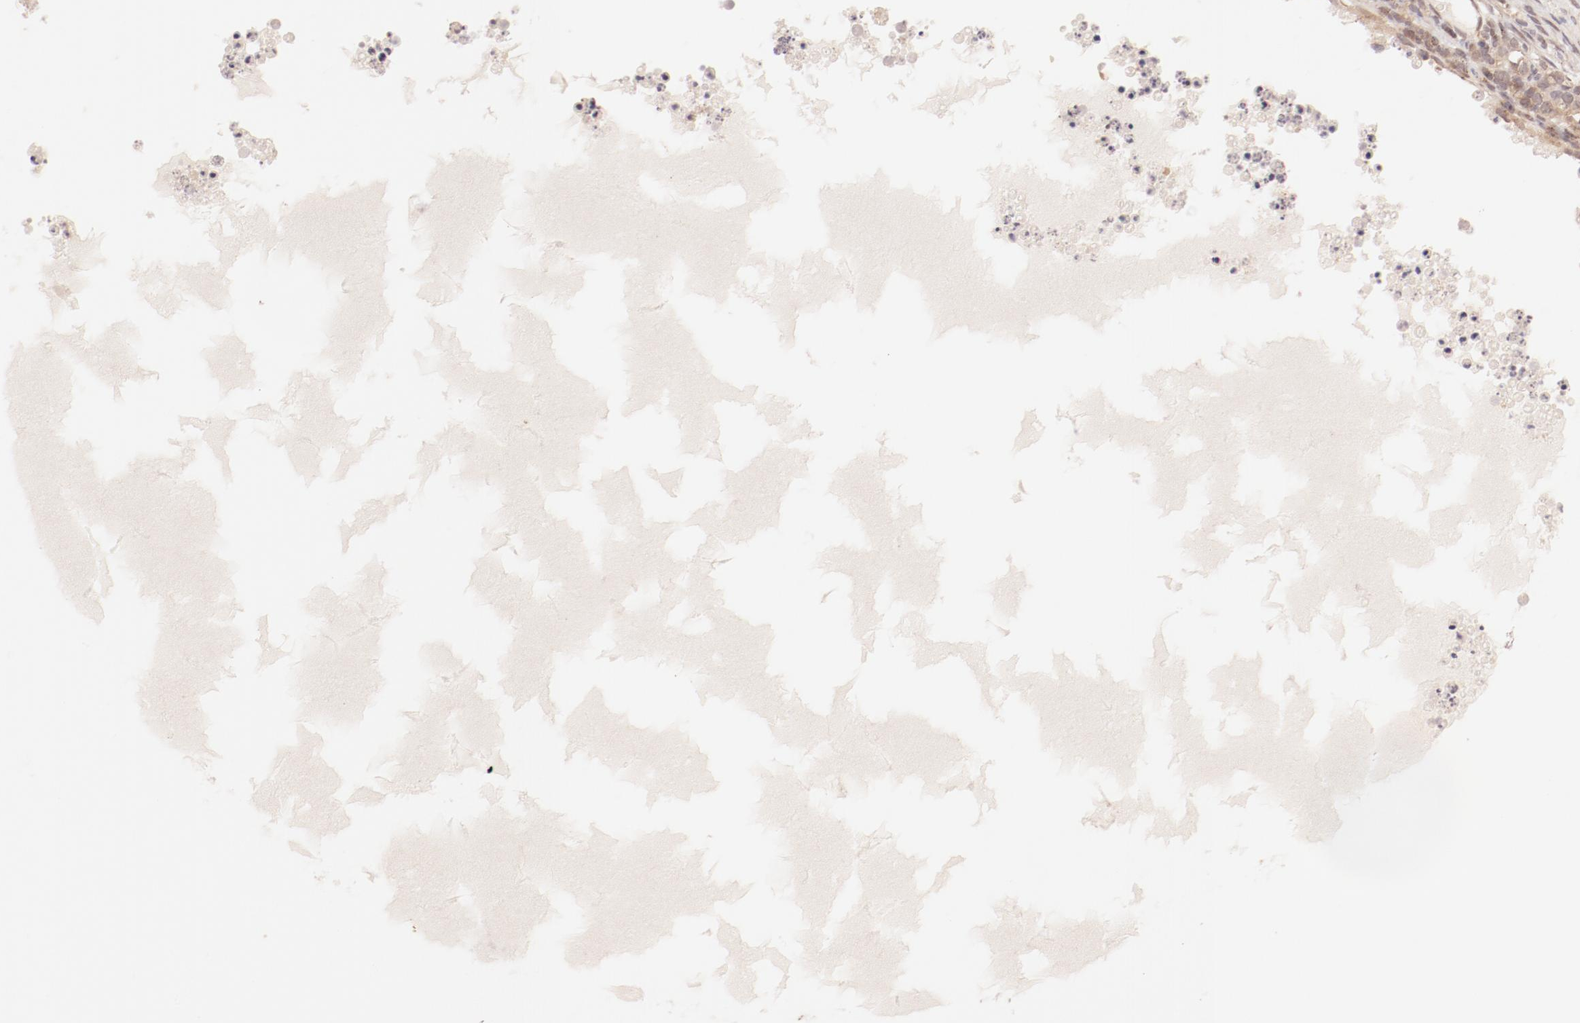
{"staining": {"intensity": "weak", "quantity": "25%-75%", "location": "cytoplasmic/membranous"}, "tissue": "ovary", "cell_type": "Follicle cells", "image_type": "normal", "snomed": [{"axis": "morphology", "description": "Normal tissue, NOS"}, {"axis": "topography", "description": "Ovary"}], "caption": "An immunohistochemistry photomicrograph of benign tissue is shown. Protein staining in brown shows weak cytoplasmic/membranous positivity in ovary within follicle cells. Using DAB (brown) and hematoxylin (blue) stains, captured at high magnification using brightfield microscopy.", "gene": "RPL12", "patient": {"sex": "female", "age": 35}}